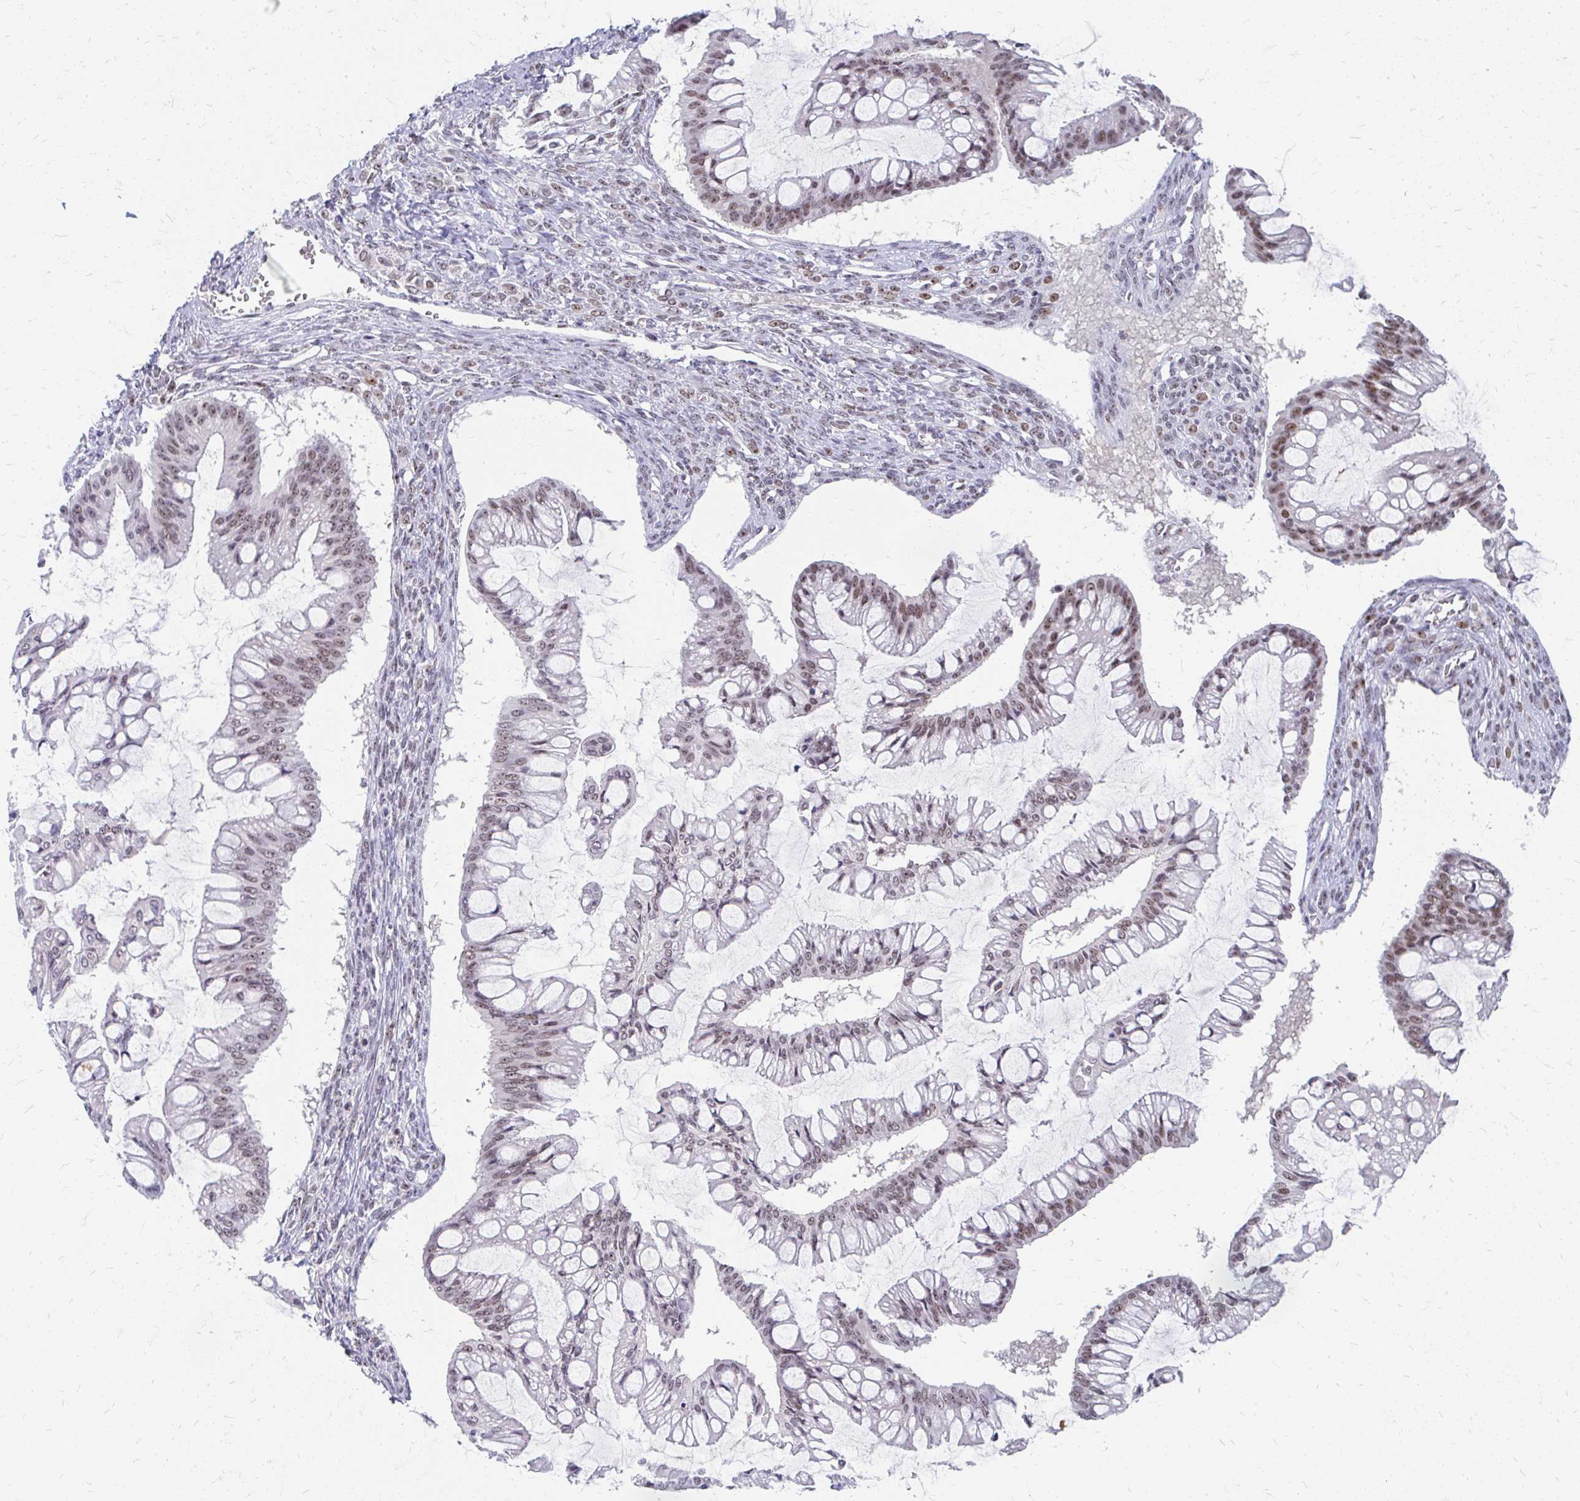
{"staining": {"intensity": "moderate", "quantity": ">75%", "location": "nuclear"}, "tissue": "ovarian cancer", "cell_type": "Tumor cells", "image_type": "cancer", "snomed": [{"axis": "morphology", "description": "Cystadenocarcinoma, mucinous, NOS"}, {"axis": "topography", "description": "Ovary"}], "caption": "This is a histology image of immunohistochemistry (IHC) staining of mucinous cystadenocarcinoma (ovarian), which shows moderate staining in the nuclear of tumor cells.", "gene": "GTF2H1", "patient": {"sex": "female", "age": 73}}